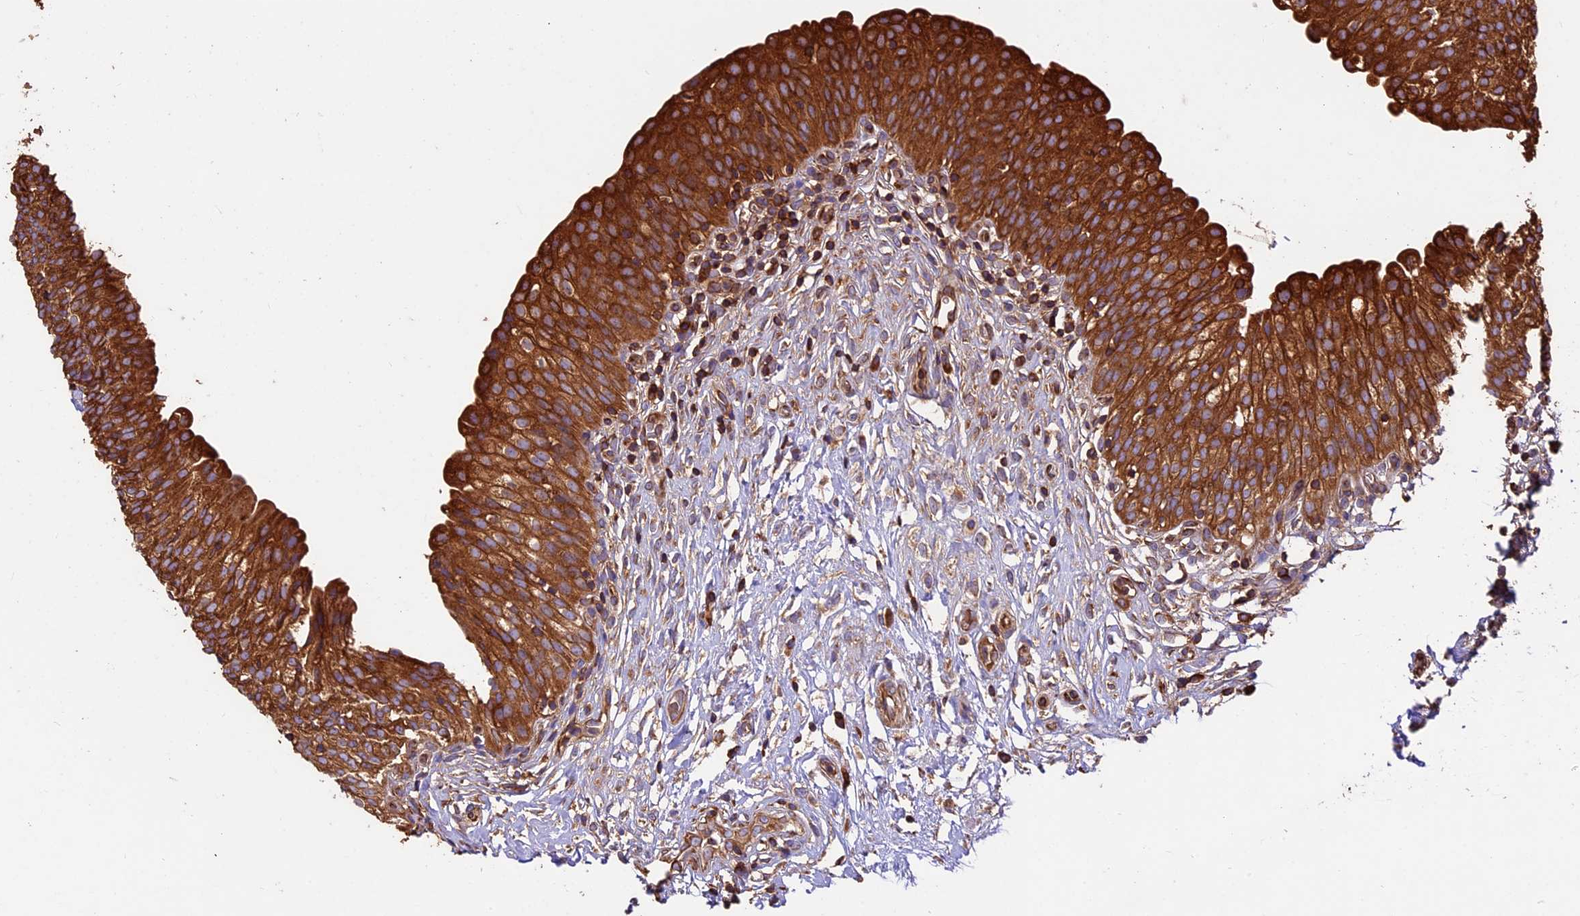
{"staining": {"intensity": "strong", "quantity": ">75%", "location": "cytoplasmic/membranous"}, "tissue": "urinary bladder", "cell_type": "Urothelial cells", "image_type": "normal", "snomed": [{"axis": "morphology", "description": "Normal tissue, NOS"}, {"axis": "topography", "description": "Urinary bladder"}], "caption": "Urothelial cells display high levels of strong cytoplasmic/membranous staining in approximately >75% of cells in benign urinary bladder.", "gene": "KARS1", "patient": {"sex": "male", "age": 55}}